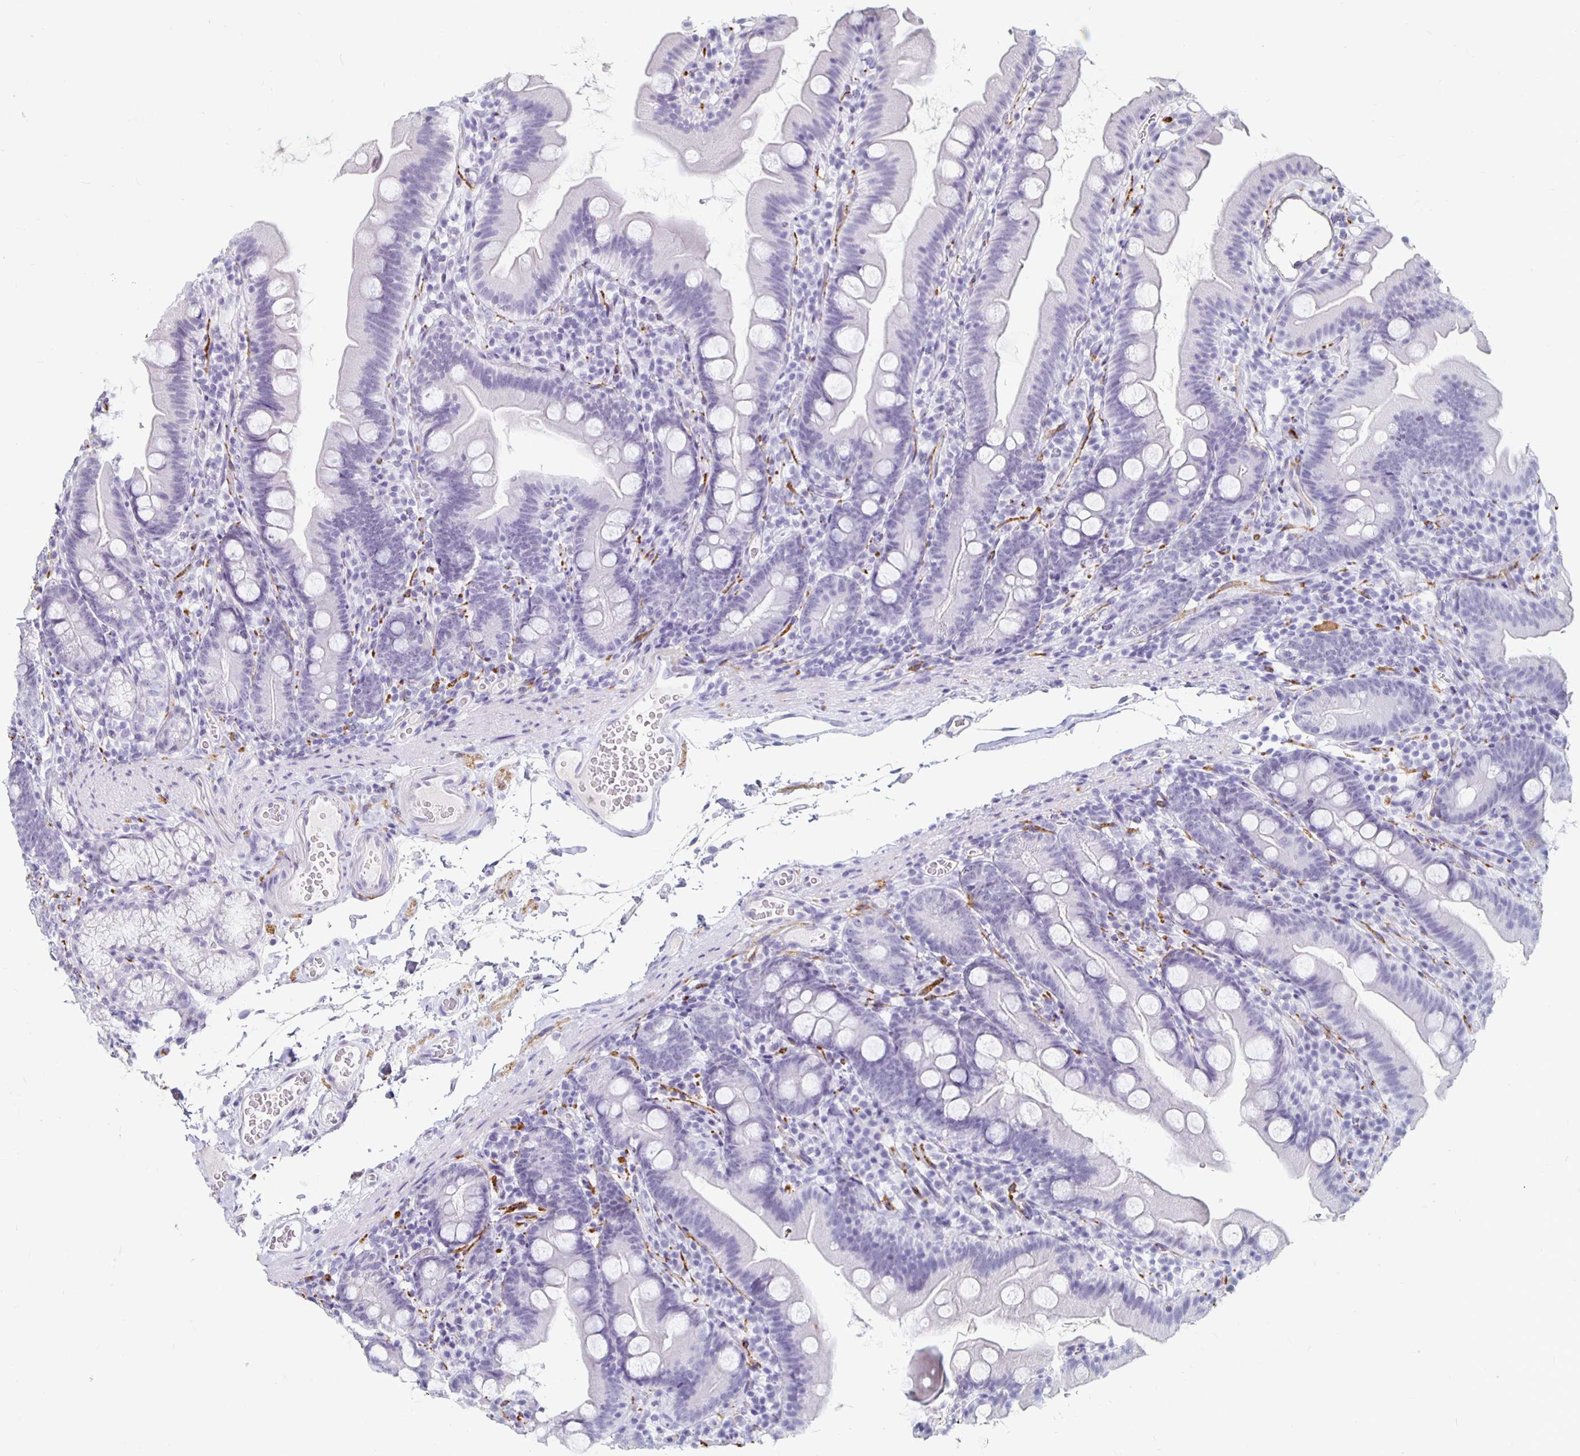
{"staining": {"intensity": "negative", "quantity": "none", "location": "none"}, "tissue": "duodenum", "cell_type": "Glandular cells", "image_type": "normal", "snomed": [{"axis": "morphology", "description": "Normal tissue, NOS"}, {"axis": "topography", "description": "Duodenum"}], "caption": "Immunohistochemistry micrograph of benign duodenum: human duodenum stained with DAB exhibits no significant protein staining in glandular cells.", "gene": "KCNQ2", "patient": {"sex": "female", "age": 67}}